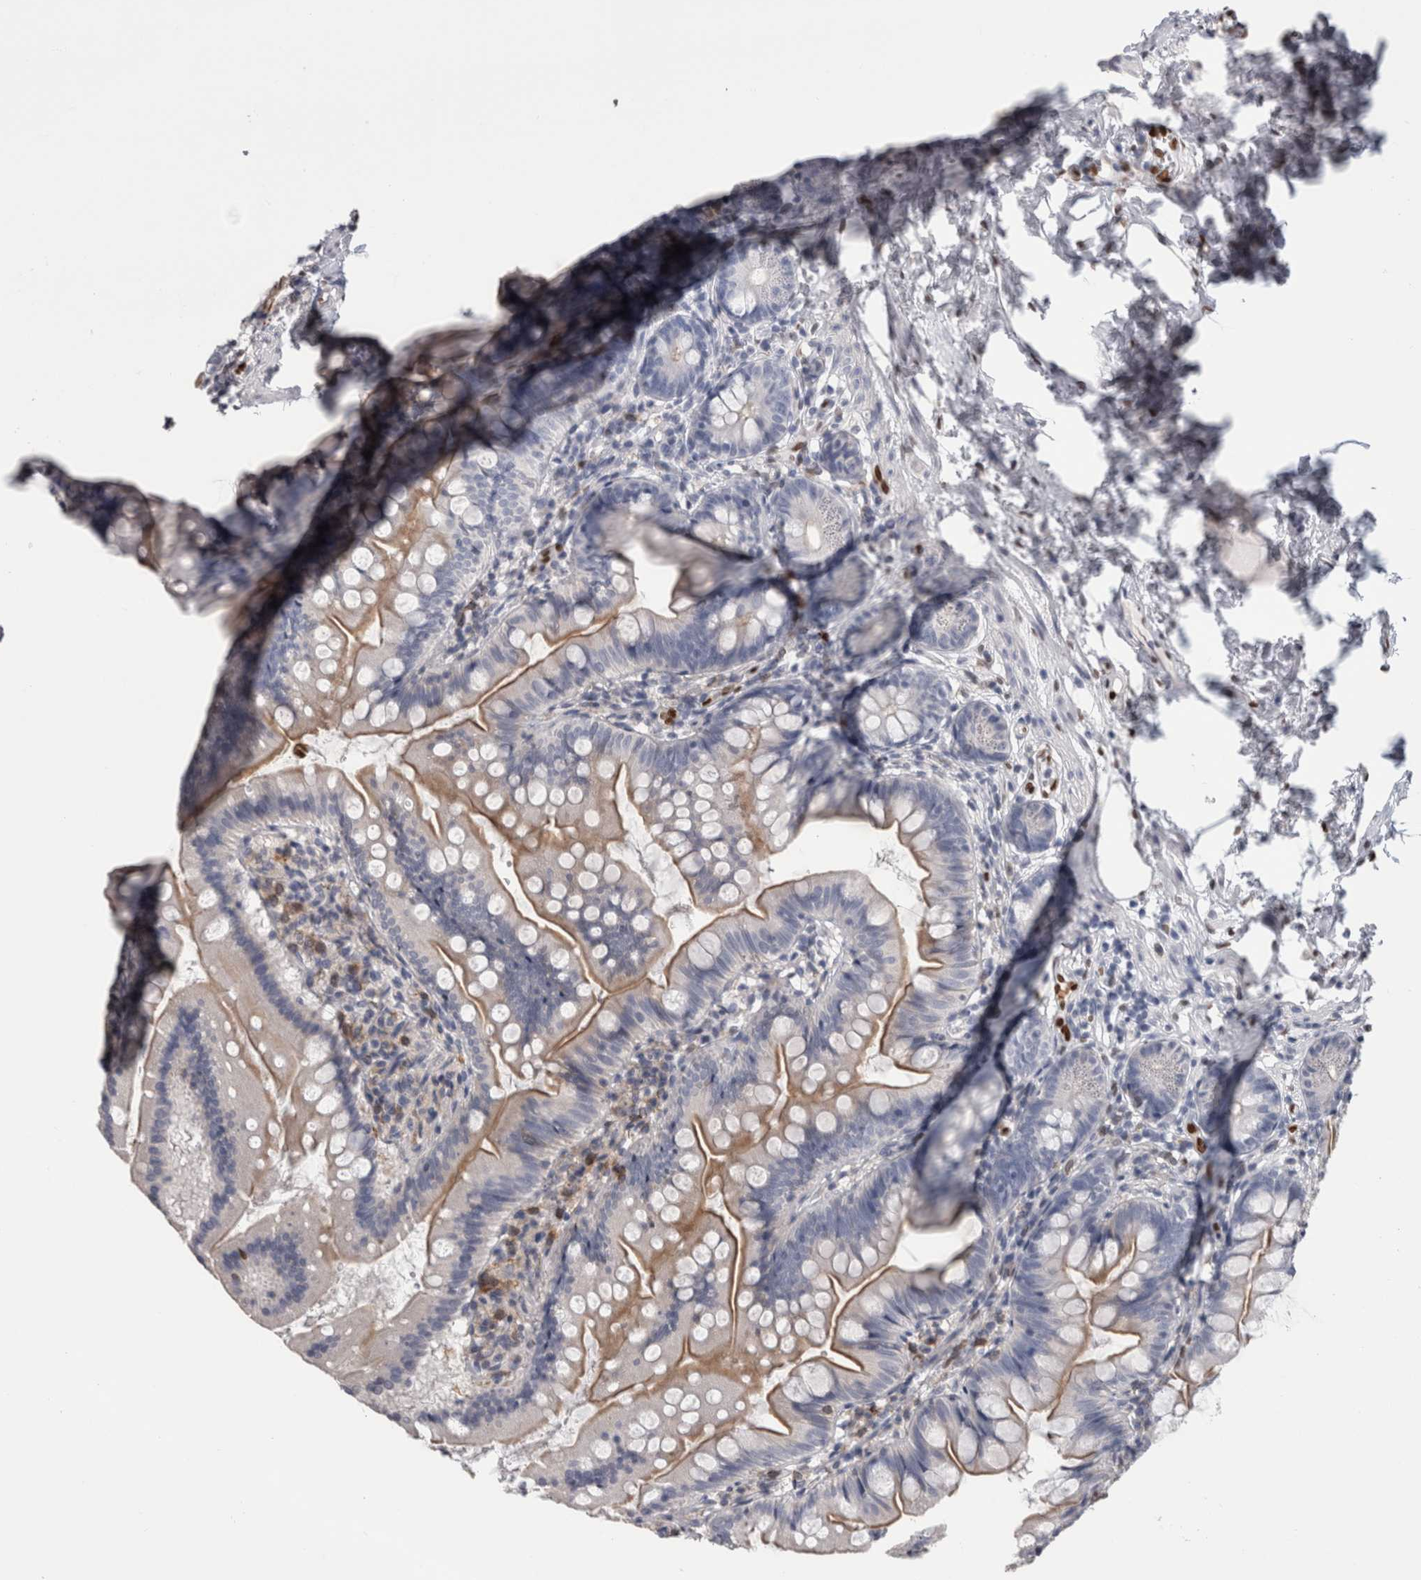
{"staining": {"intensity": "moderate", "quantity": ">75%", "location": "cytoplasmic/membranous"}, "tissue": "small intestine", "cell_type": "Glandular cells", "image_type": "normal", "snomed": [{"axis": "morphology", "description": "Normal tissue, NOS"}, {"axis": "topography", "description": "Small intestine"}], "caption": "The histopathology image reveals immunohistochemical staining of benign small intestine. There is moderate cytoplasmic/membranous positivity is identified in approximately >75% of glandular cells. The staining is performed using DAB brown chromogen to label protein expression. The nuclei are counter-stained blue using hematoxylin.", "gene": "IL33", "patient": {"sex": "male", "age": 7}}